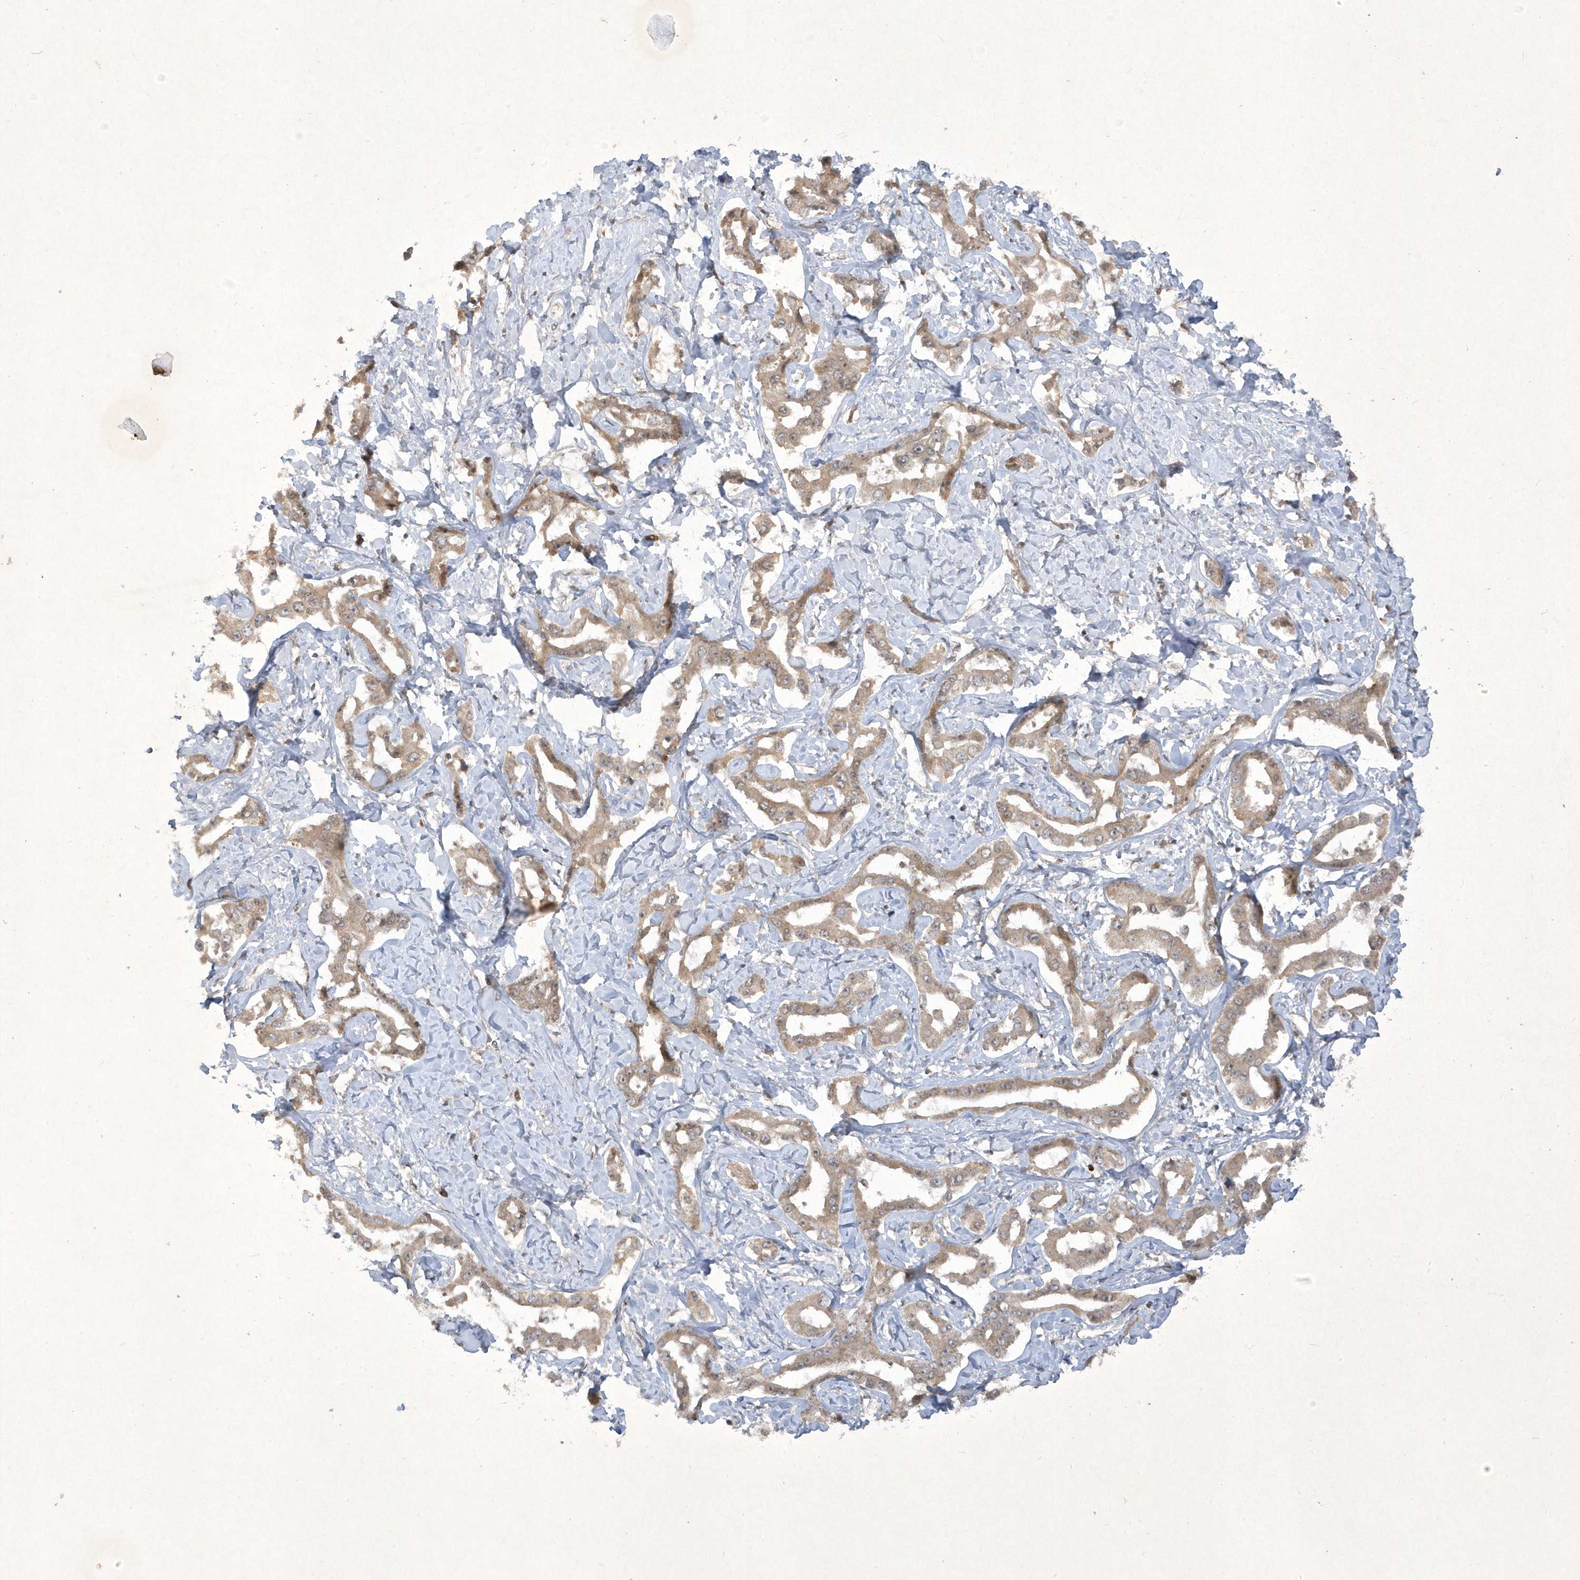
{"staining": {"intensity": "weak", "quantity": ">75%", "location": "cytoplasmic/membranous"}, "tissue": "liver cancer", "cell_type": "Tumor cells", "image_type": "cancer", "snomed": [{"axis": "morphology", "description": "Cholangiocarcinoma"}, {"axis": "topography", "description": "Liver"}], "caption": "This image reveals immunohistochemistry staining of liver cholangiocarcinoma, with low weak cytoplasmic/membranous staining in approximately >75% of tumor cells.", "gene": "ZNF213", "patient": {"sex": "male", "age": 59}}